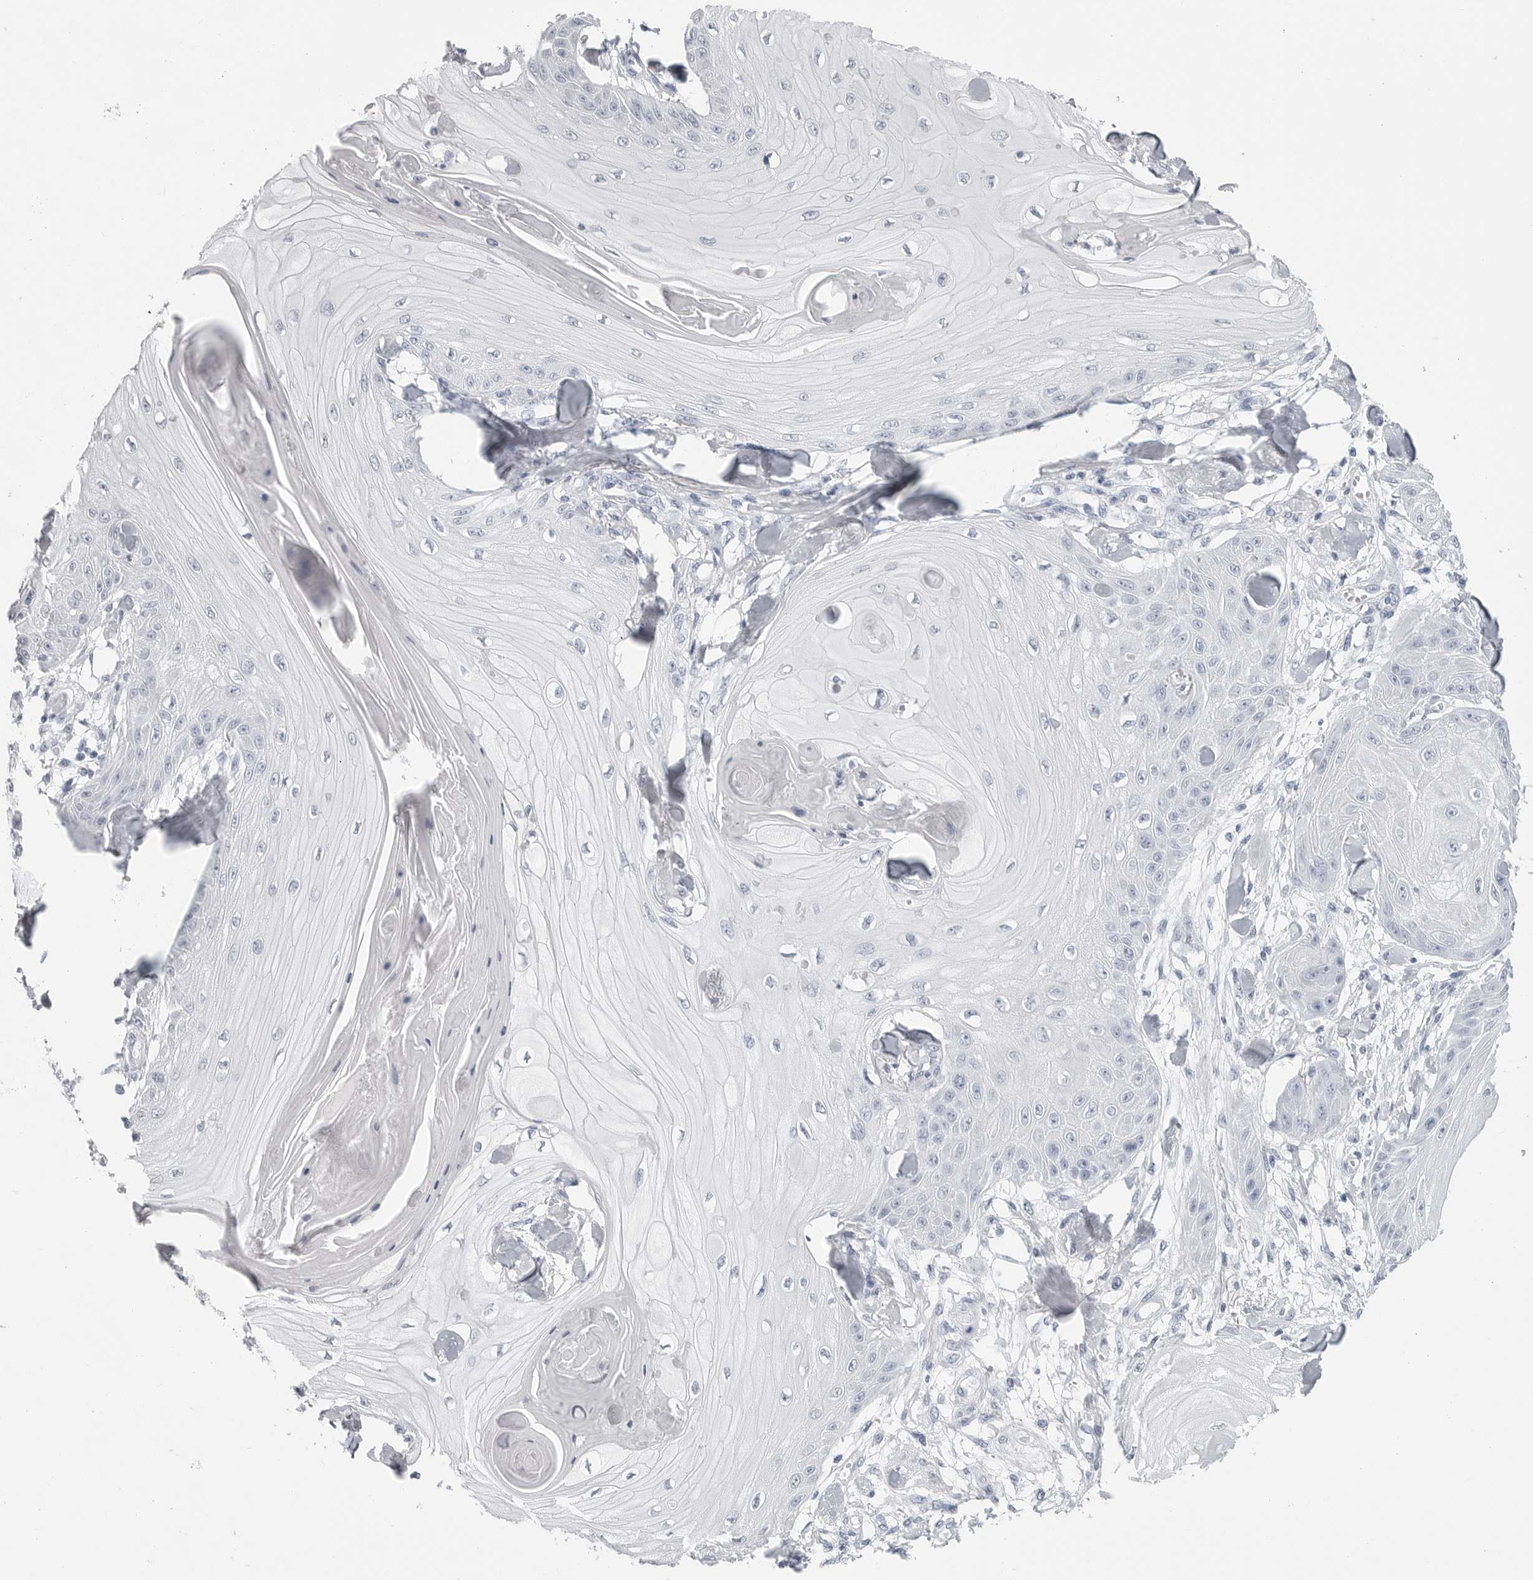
{"staining": {"intensity": "negative", "quantity": "none", "location": "none"}, "tissue": "skin cancer", "cell_type": "Tumor cells", "image_type": "cancer", "snomed": [{"axis": "morphology", "description": "Squamous cell carcinoma, NOS"}, {"axis": "topography", "description": "Skin"}], "caption": "IHC of human squamous cell carcinoma (skin) reveals no positivity in tumor cells.", "gene": "CSH1", "patient": {"sex": "male", "age": 74}}